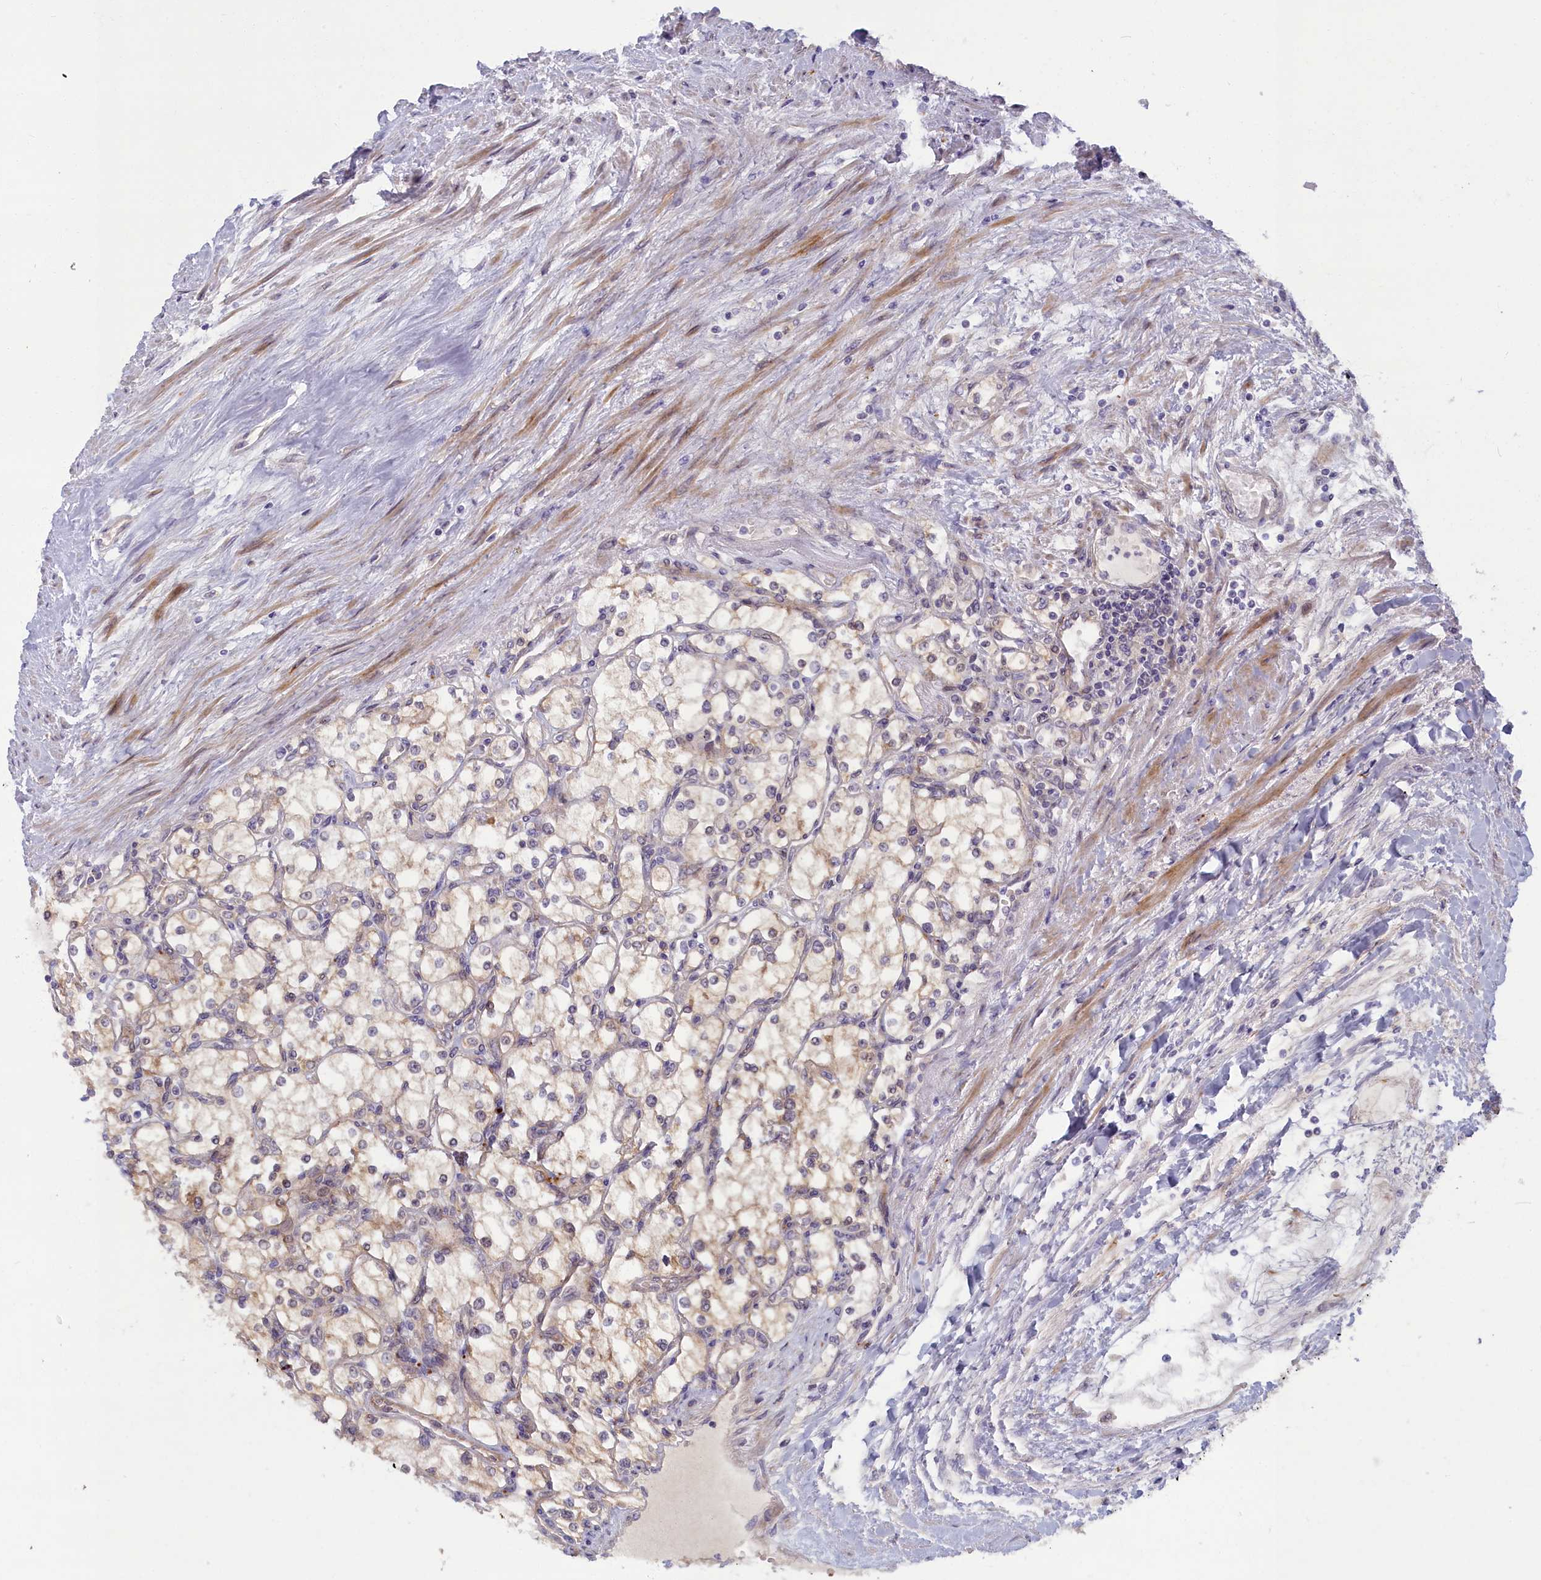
{"staining": {"intensity": "negative", "quantity": "none", "location": "none"}, "tissue": "renal cancer", "cell_type": "Tumor cells", "image_type": "cancer", "snomed": [{"axis": "morphology", "description": "Adenocarcinoma, NOS"}, {"axis": "topography", "description": "Kidney"}], "caption": "A photomicrograph of adenocarcinoma (renal) stained for a protein shows no brown staining in tumor cells.", "gene": "FCSK", "patient": {"sex": "male", "age": 80}}